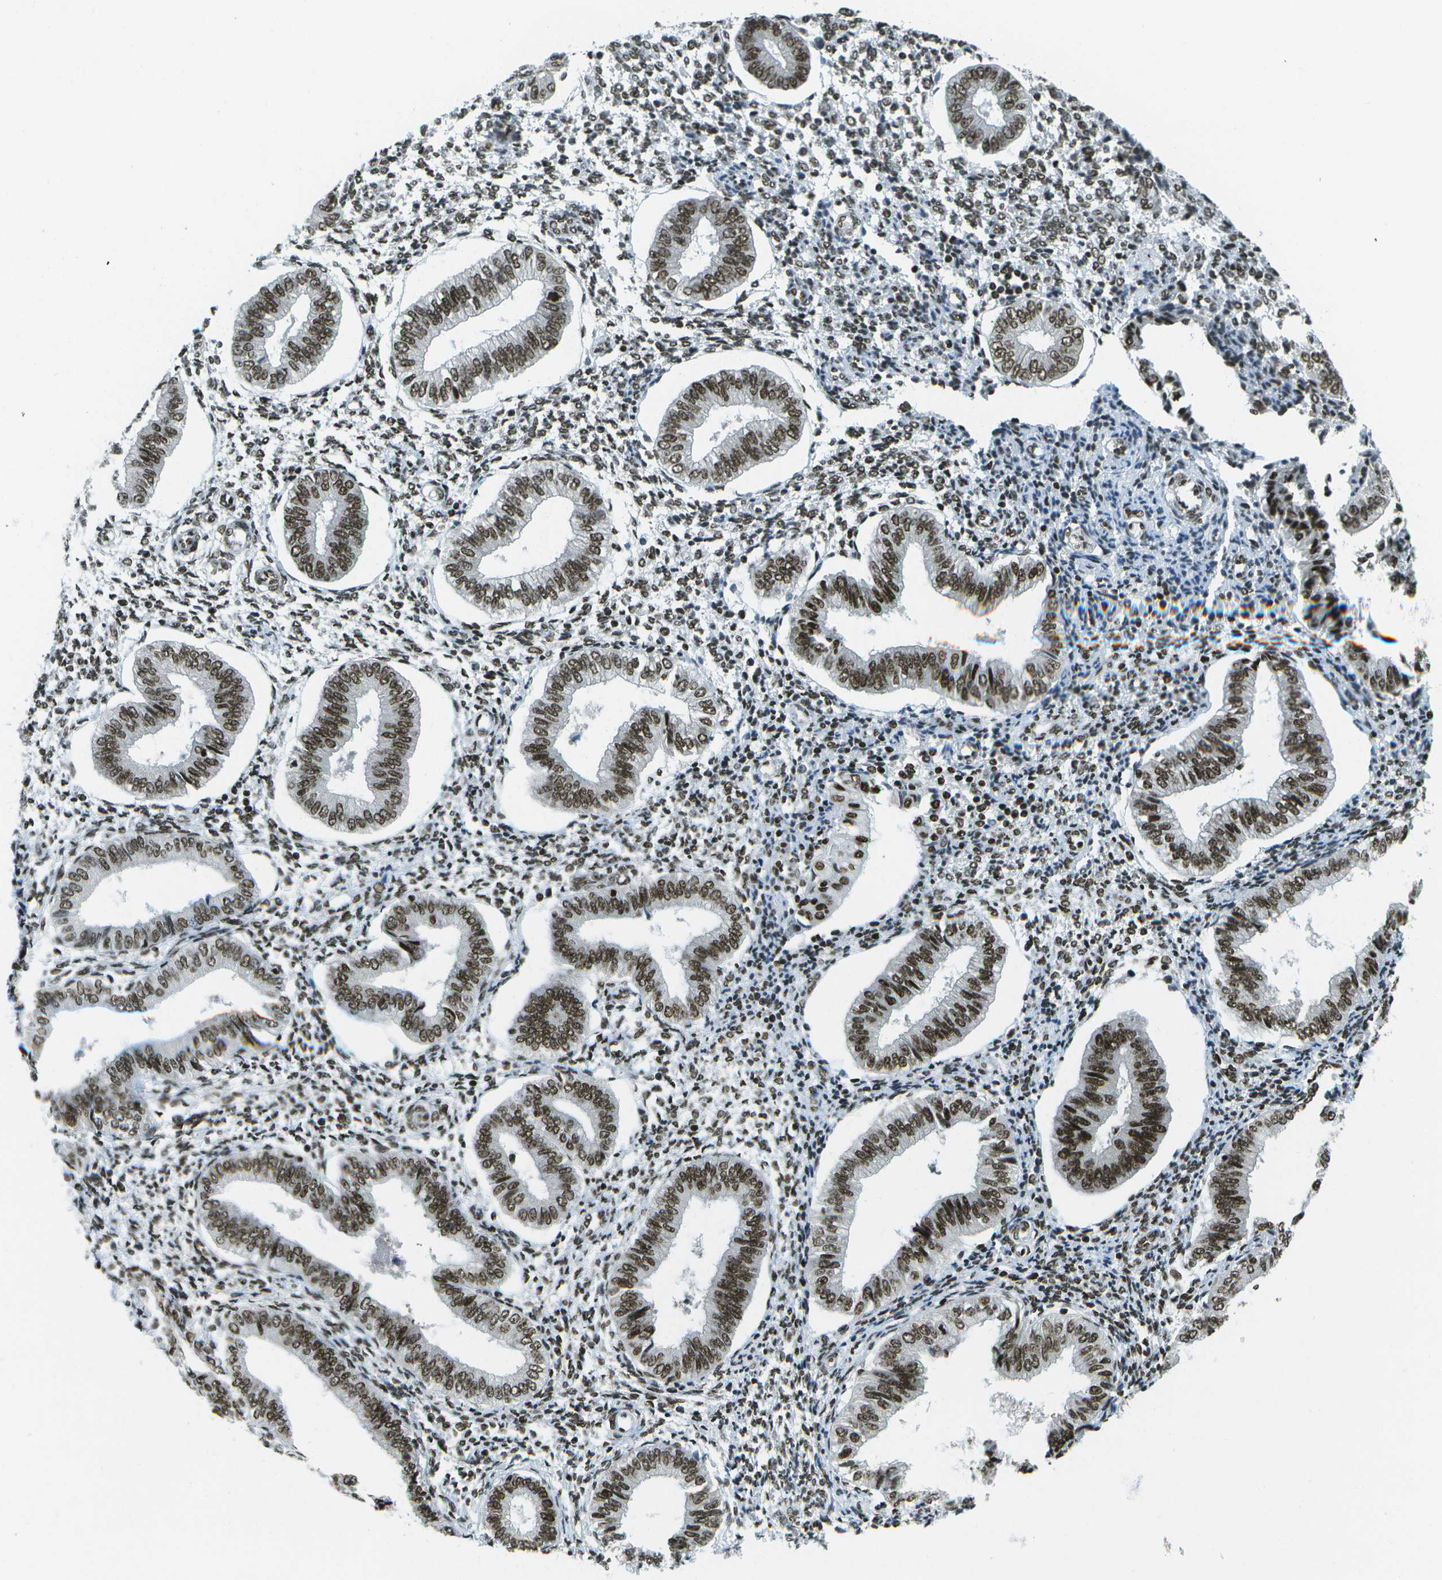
{"staining": {"intensity": "strong", "quantity": ">75%", "location": "nuclear"}, "tissue": "endometrium", "cell_type": "Cells in endometrial stroma", "image_type": "normal", "snomed": [{"axis": "morphology", "description": "Normal tissue, NOS"}, {"axis": "topography", "description": "Endometrium"}], "caption": "An immunohistochemistry (IHC) photomicrograph of benign tissue is shown. Protein staining in brown labels strong nuclear positivity in endometrium within cells in endometrial stroma.", "gene": "GLYR1", "patient": {"sex": "female", "age": 50}}